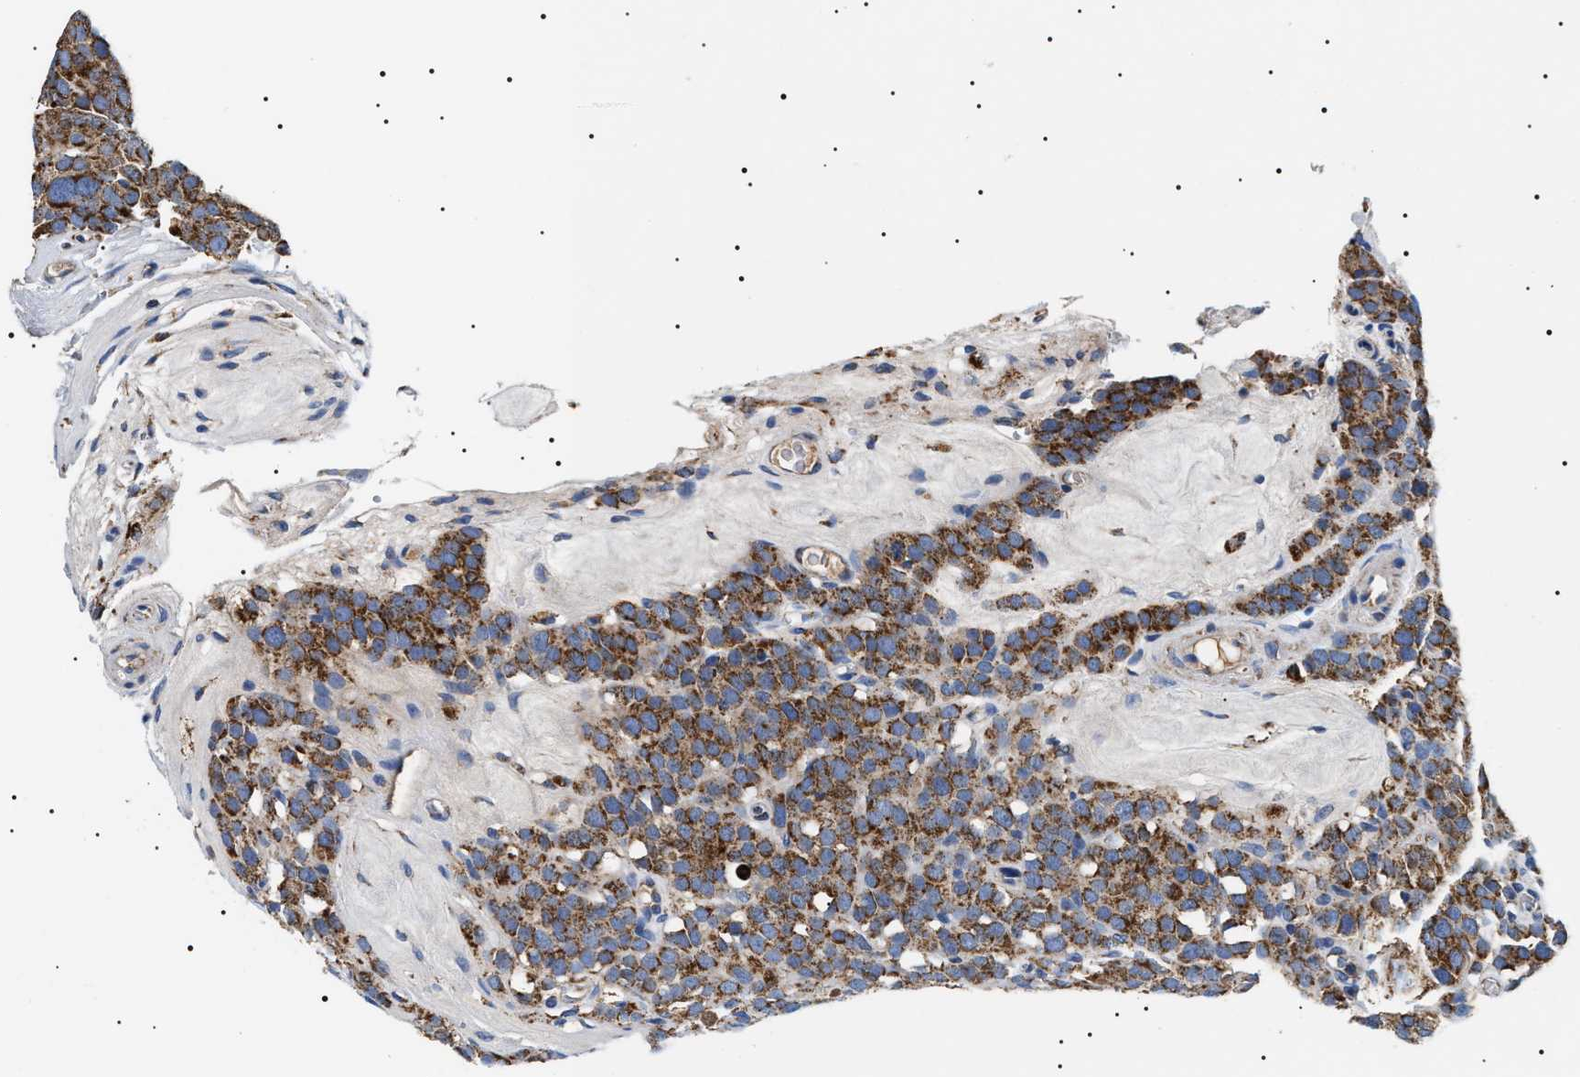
{"staining": {"intensity": "strong", "quantity": ">75%", "location": "cytoplasmic/membranous"}, "tissue": "testis cancer", "cell_type": "Tumor cells", "image_type": "cancer", "snomed": [{"axis": "morphology", "description": "Seminoma, NOS"}, {"axis": "topography", "description": "Testis"}], "caption": "Immunohistochemistry micrograph of human testis seminoma stained for a protein (brown), which displays high levels of strong cytoplasmic/membranous positivity in about >75% of tumor cells.", "gene": "OXSM", "patient": {"sex": "male", "age": 71}}